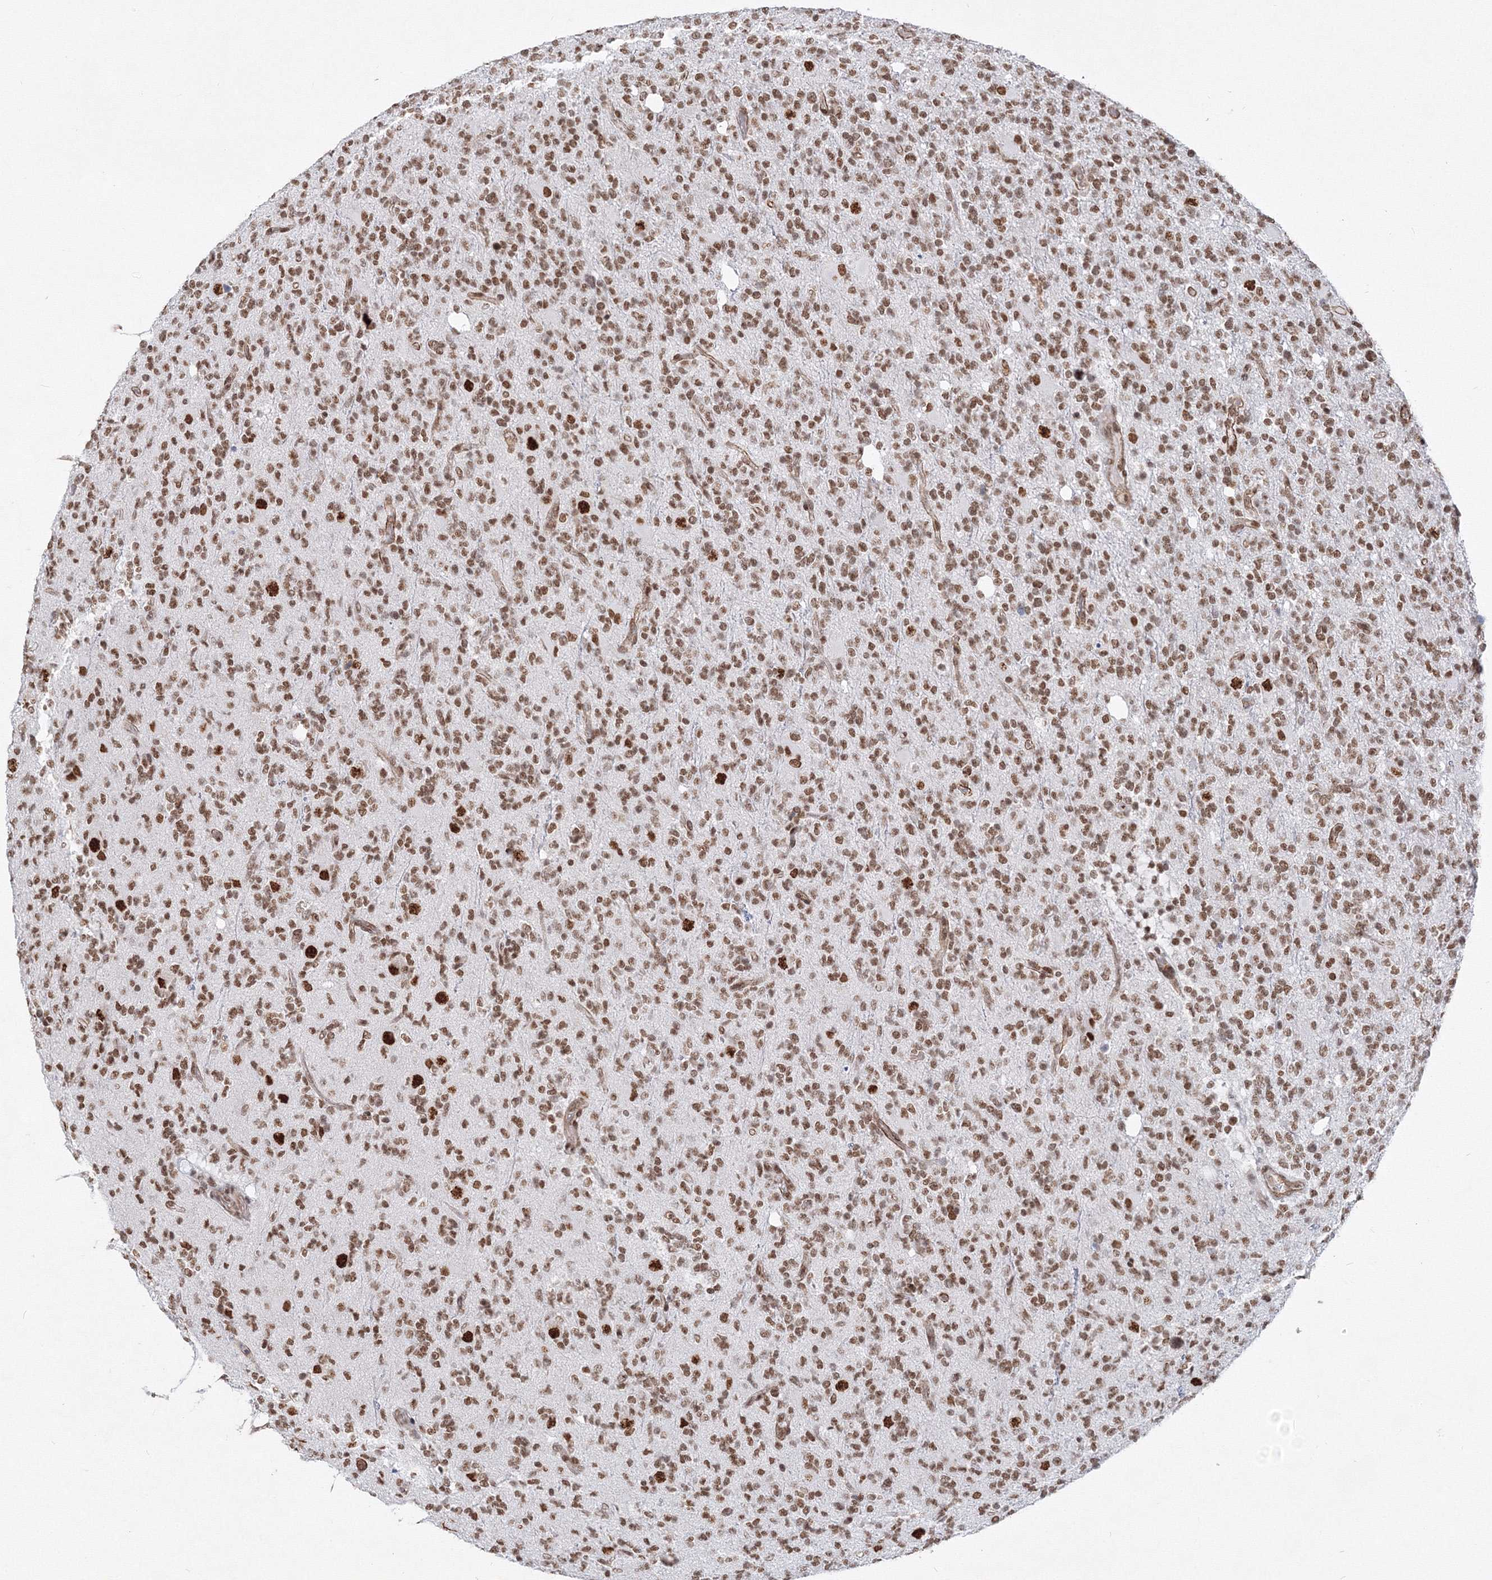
{"staining": {"intensity": "moderate", "quantity": ">75%", "location": "nuclear"}, "tissue": "glioma", "cell_type": "Tumor cells", "image_type": "cancer", "snomed": [{"axis": "morphology", "description": "Glioma, malignant, High grade"}, {"axis": "topography", "description": "Brain"}], "caption": "About >75% of tumor cells in glioma show moderate nuclear protein expression as visualized by brown immunohistochemical staining.", "gene": "ZNF638", "patient": {"sex": "female", "age": 62}}